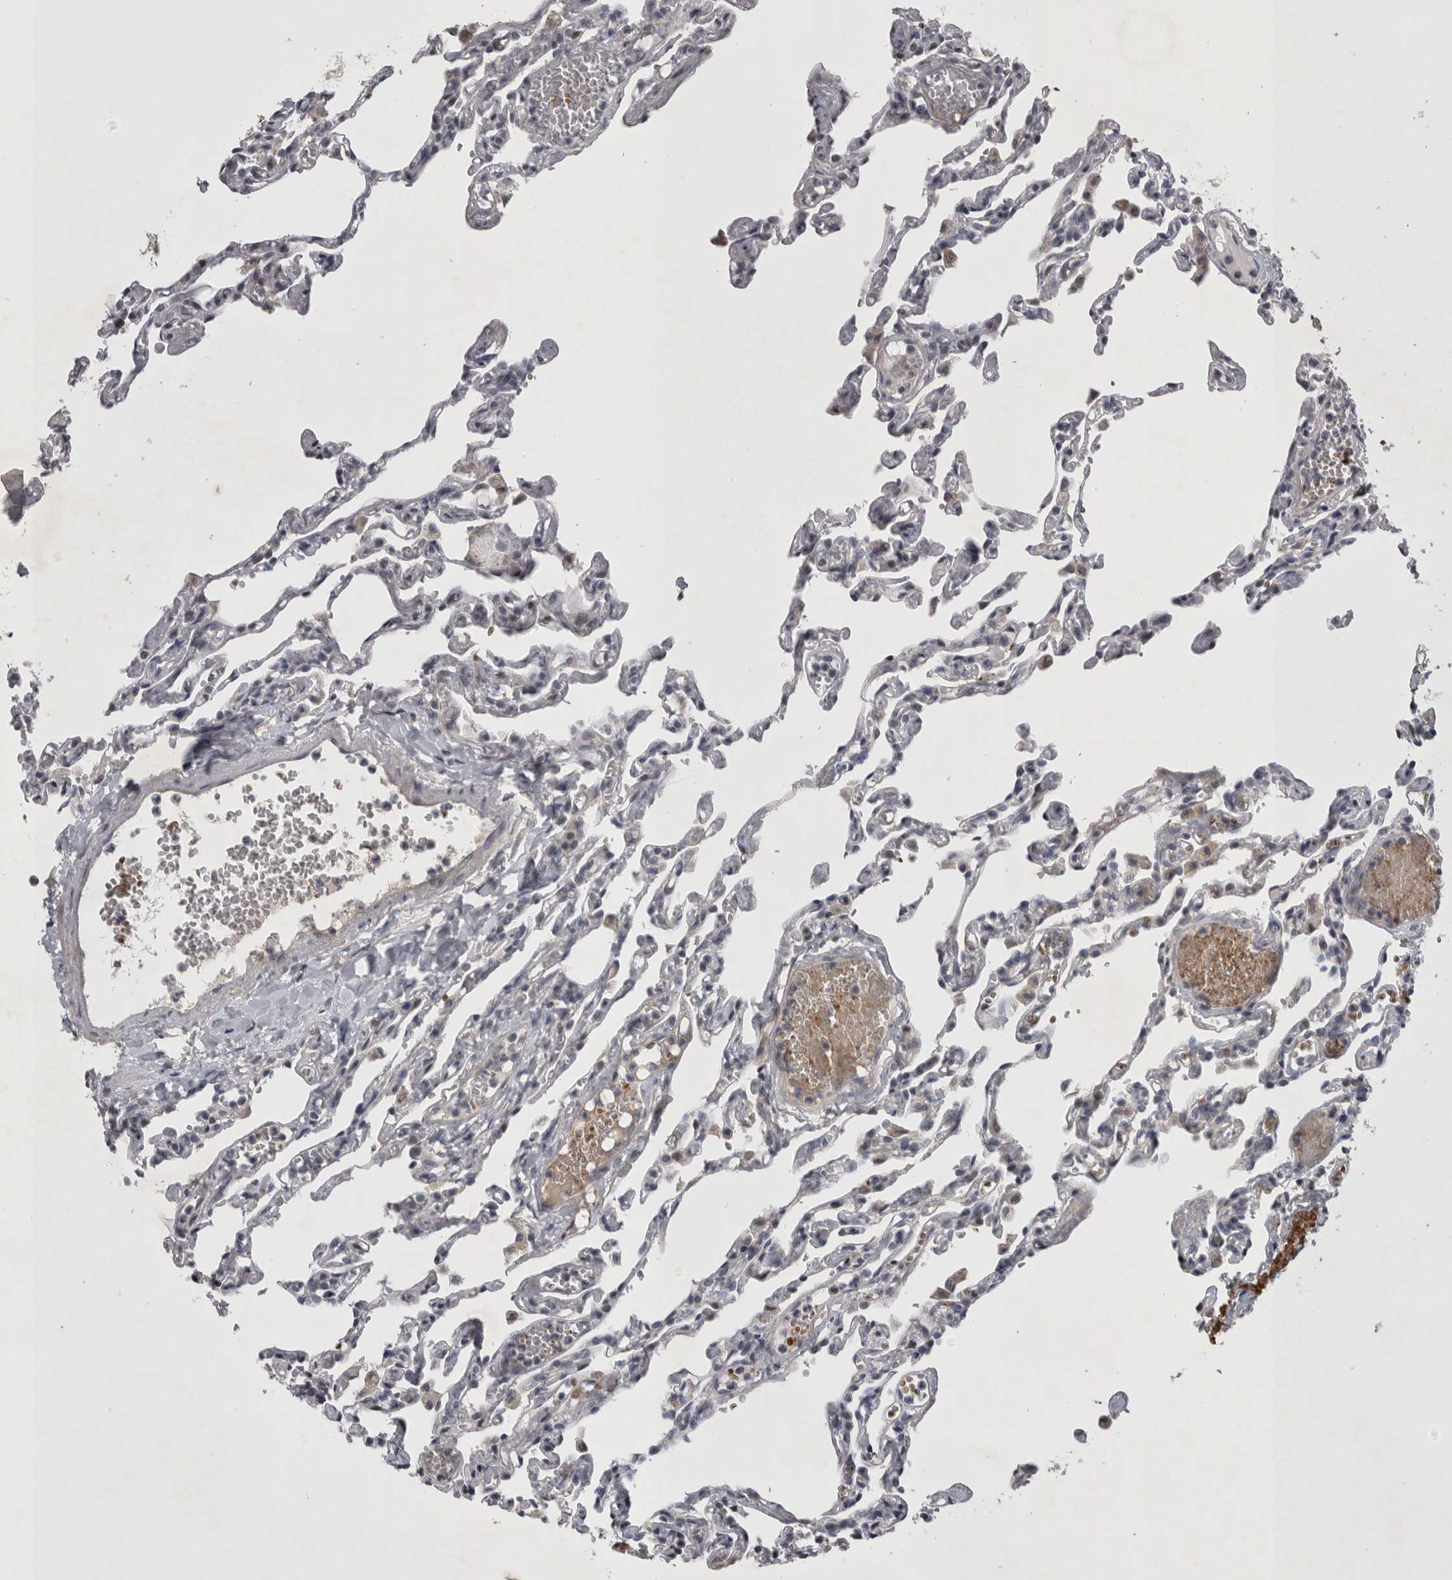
{"staining": {"intensity": "negative", "quantity": "none", "location": "none"}, "tissue": "lung", "cell_type": "Alveolar cells", "image_type": "normal", "snomed": [{"axis": "morphology", "description": "Normal tissue, NOS"}, {"axis": "topography", "description": "Lung"}], "caption": "Immunohistochemical staining of unremarkable lung exhibits no significant positivity in alveolar cells.", "gene": "IFI44", "patient": {"sex": "male", "age": 21}}